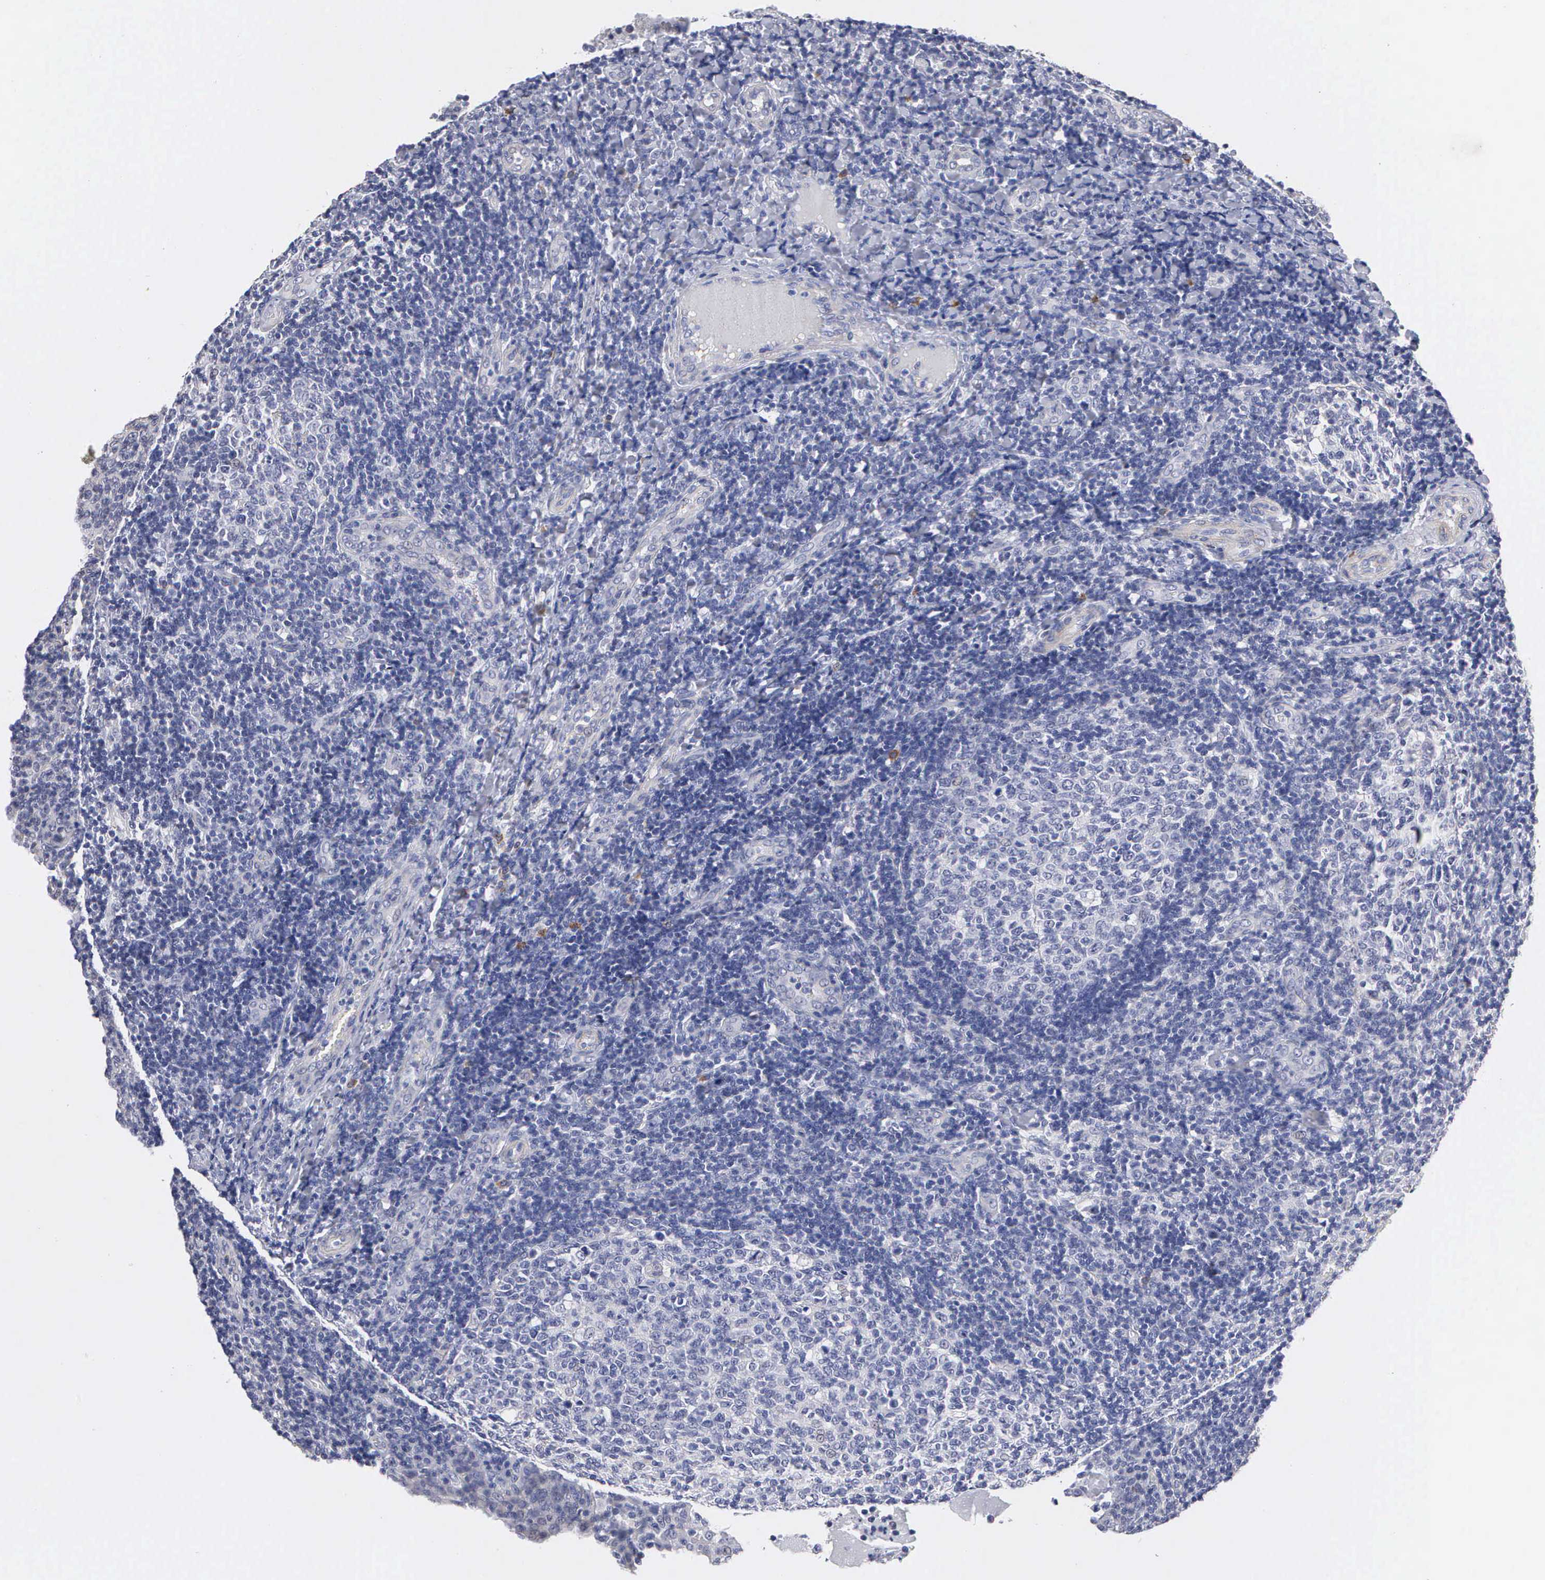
{"staining": {"intensity": "negative", "quantity": "none", "location": "none"}, "tissue": "tonsil", "cell_type": "Germinal center cells", "image_type": "normal", "snomed": [{"axis": "morphology", "description": "Normal tissue, NOS"}, {"axis": "topography", "description": "Tonsil"}], "caption": "Germinal center cells show no significant staining in unremarkable tonsil. The staining is performed using DAB brown chromogen with nuclei counter-stained in using hematoxylin.", "gene": "ELFN2", "patient": {"sex": "female", "age": 3}}